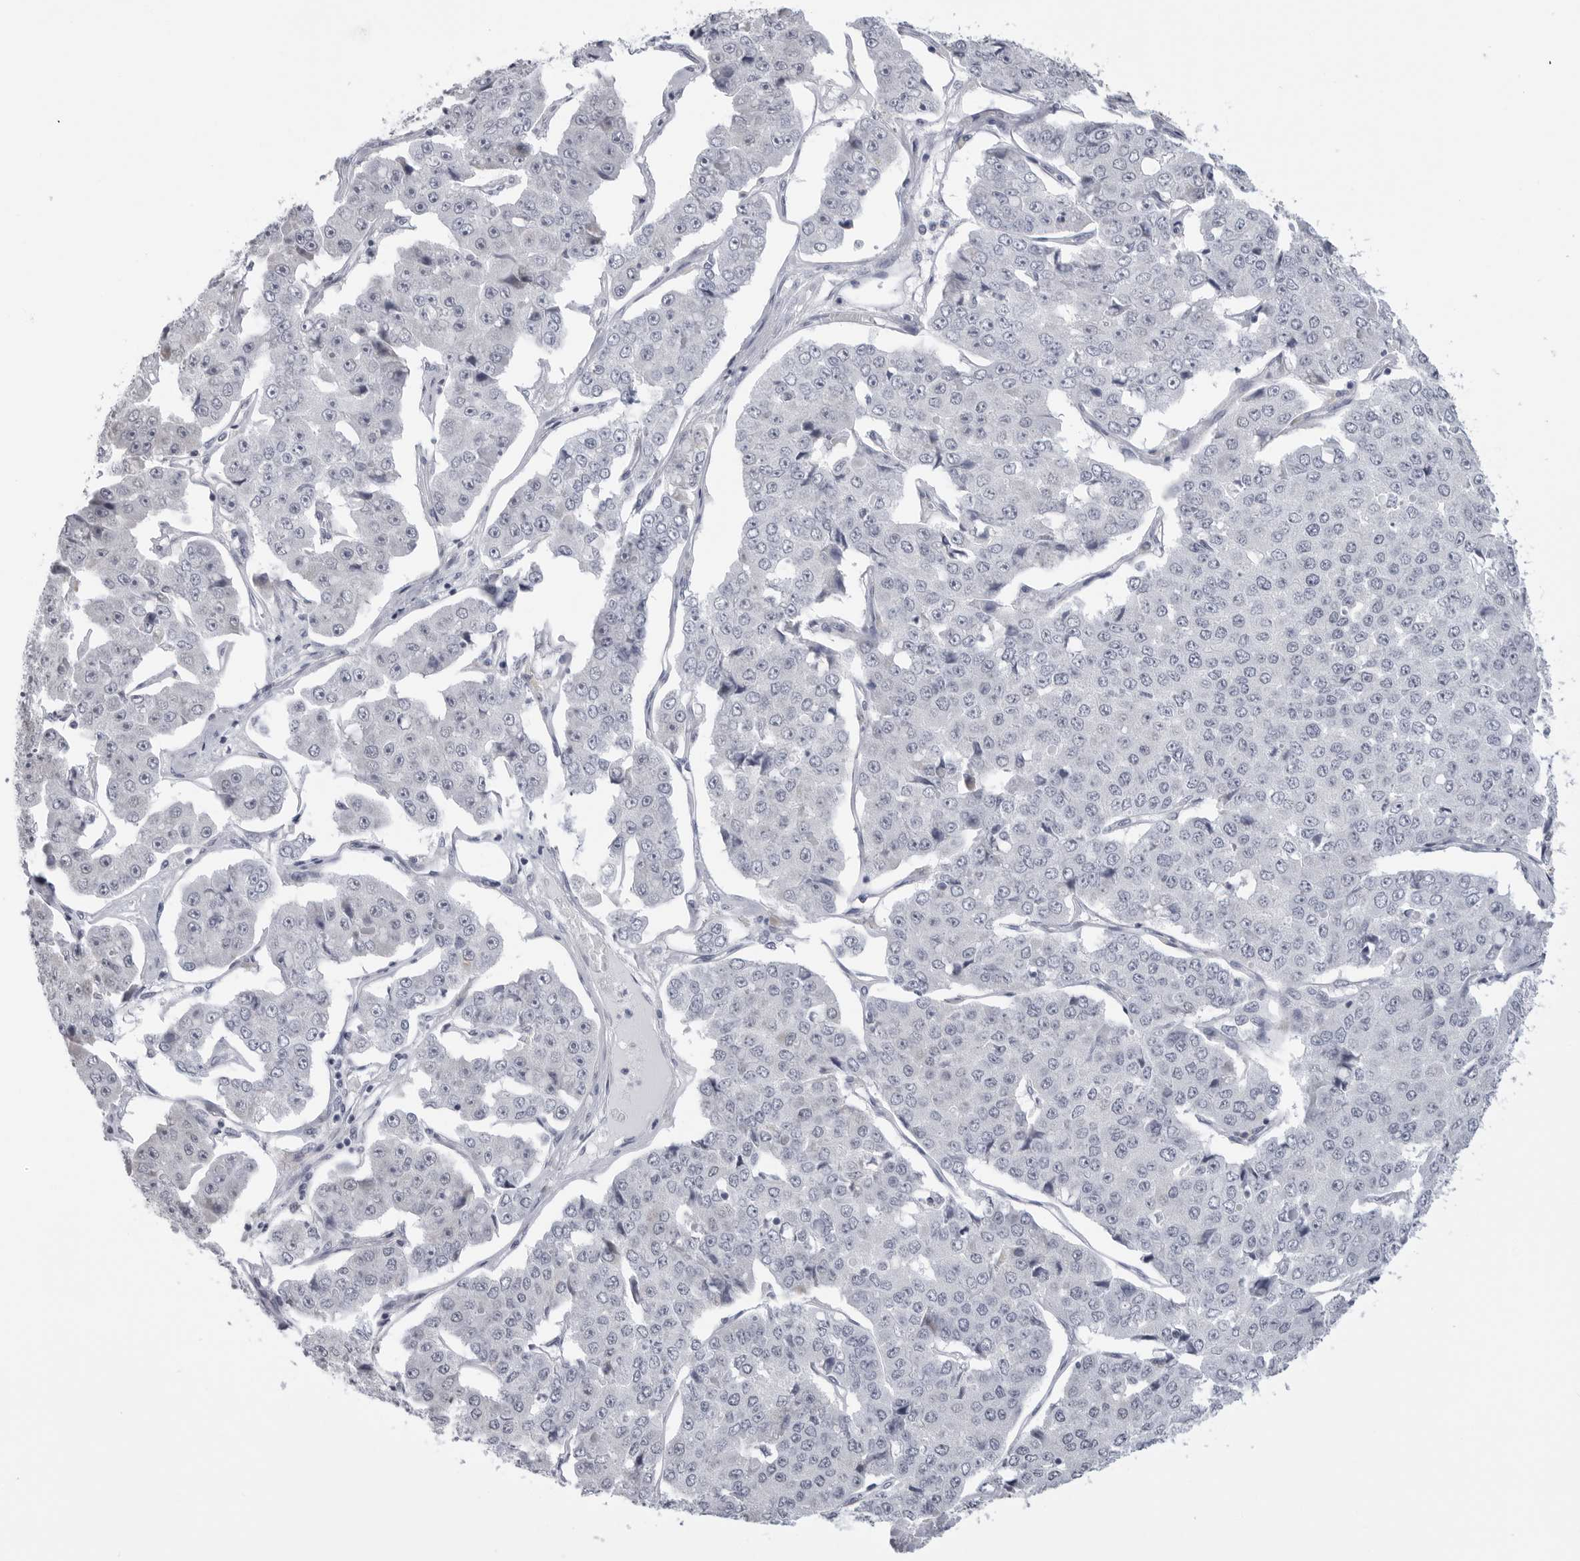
{"staining": {"intensity": "negative", "quantity": "none", "location": "none"}, "tissue": "pancreatic cancer", "cell_type": "Tumor cells", "image_type": "cancer", "snomed": [{"axis": "morphology", "description": "Adenocarcinoma, NOS"}, {"axis": "topography", "description": "Pancreas"}], "caption": "A micrograph of human pancreatic adenocarcinoma is negative for staining in tumor cells.", "gene": "PGA3", "patient": {"sex": "male", "age": 50}}